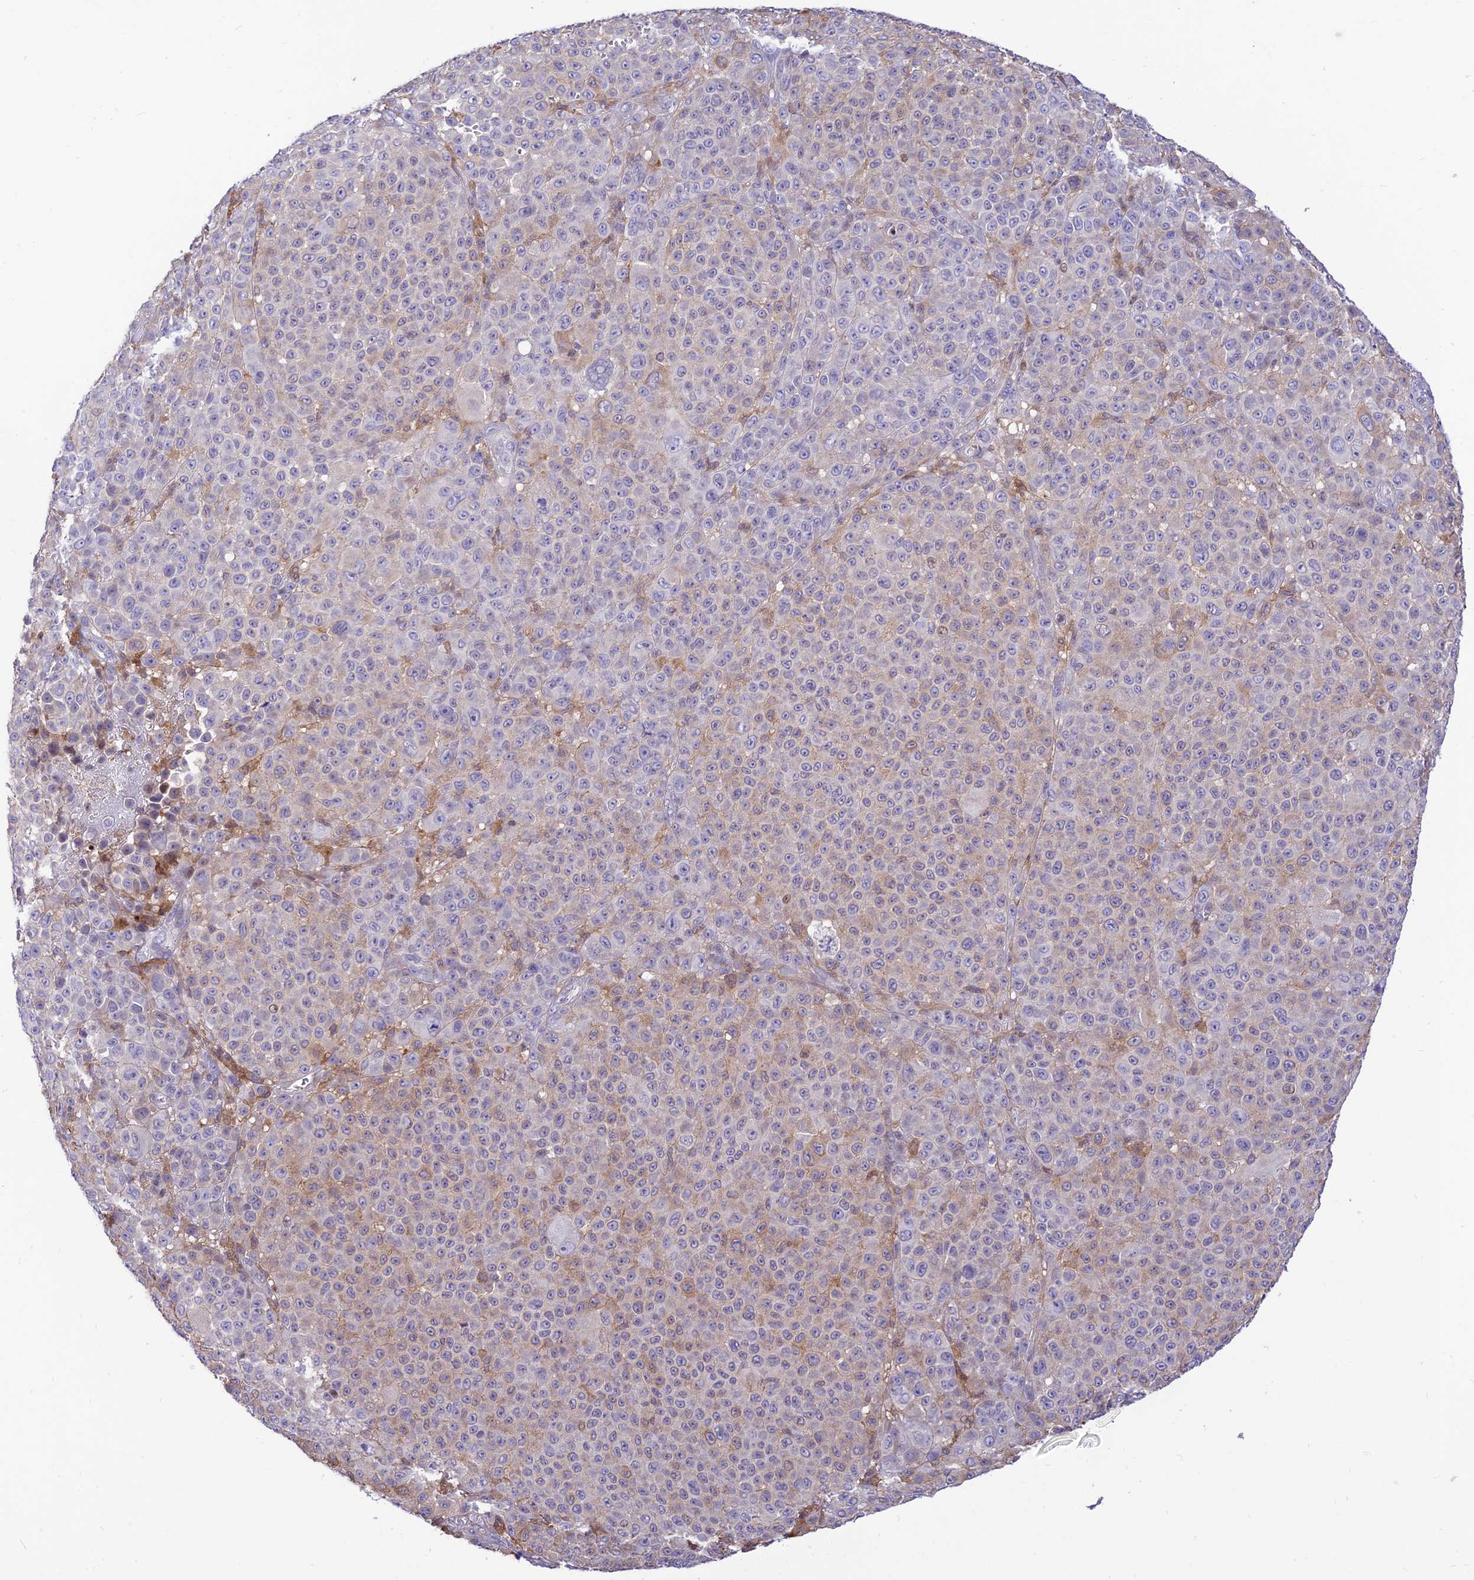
{"staining": {"intensity": "weak", "quantity": "<25%", "location": "cytoplasmic/membranous"}, "tissue": "melanoma", "cell_type": "Tumor cells", "image_type": "cancer", "snomed": [{"axis": "morphology", "description": "Malignant melanoma, NOS"}, {"axis": "topography", "description": "Skin"}], "caption": "This image is of melanoma stained with IHC to label a protein in brown with the nuclei are counter-stained blue. There is no positivity in tumor cells. (DAB immunohistochemistry with hematoxylin counter stain).", "gene": "FAM186B", "patient": {"sex": "female", "age": 94}}